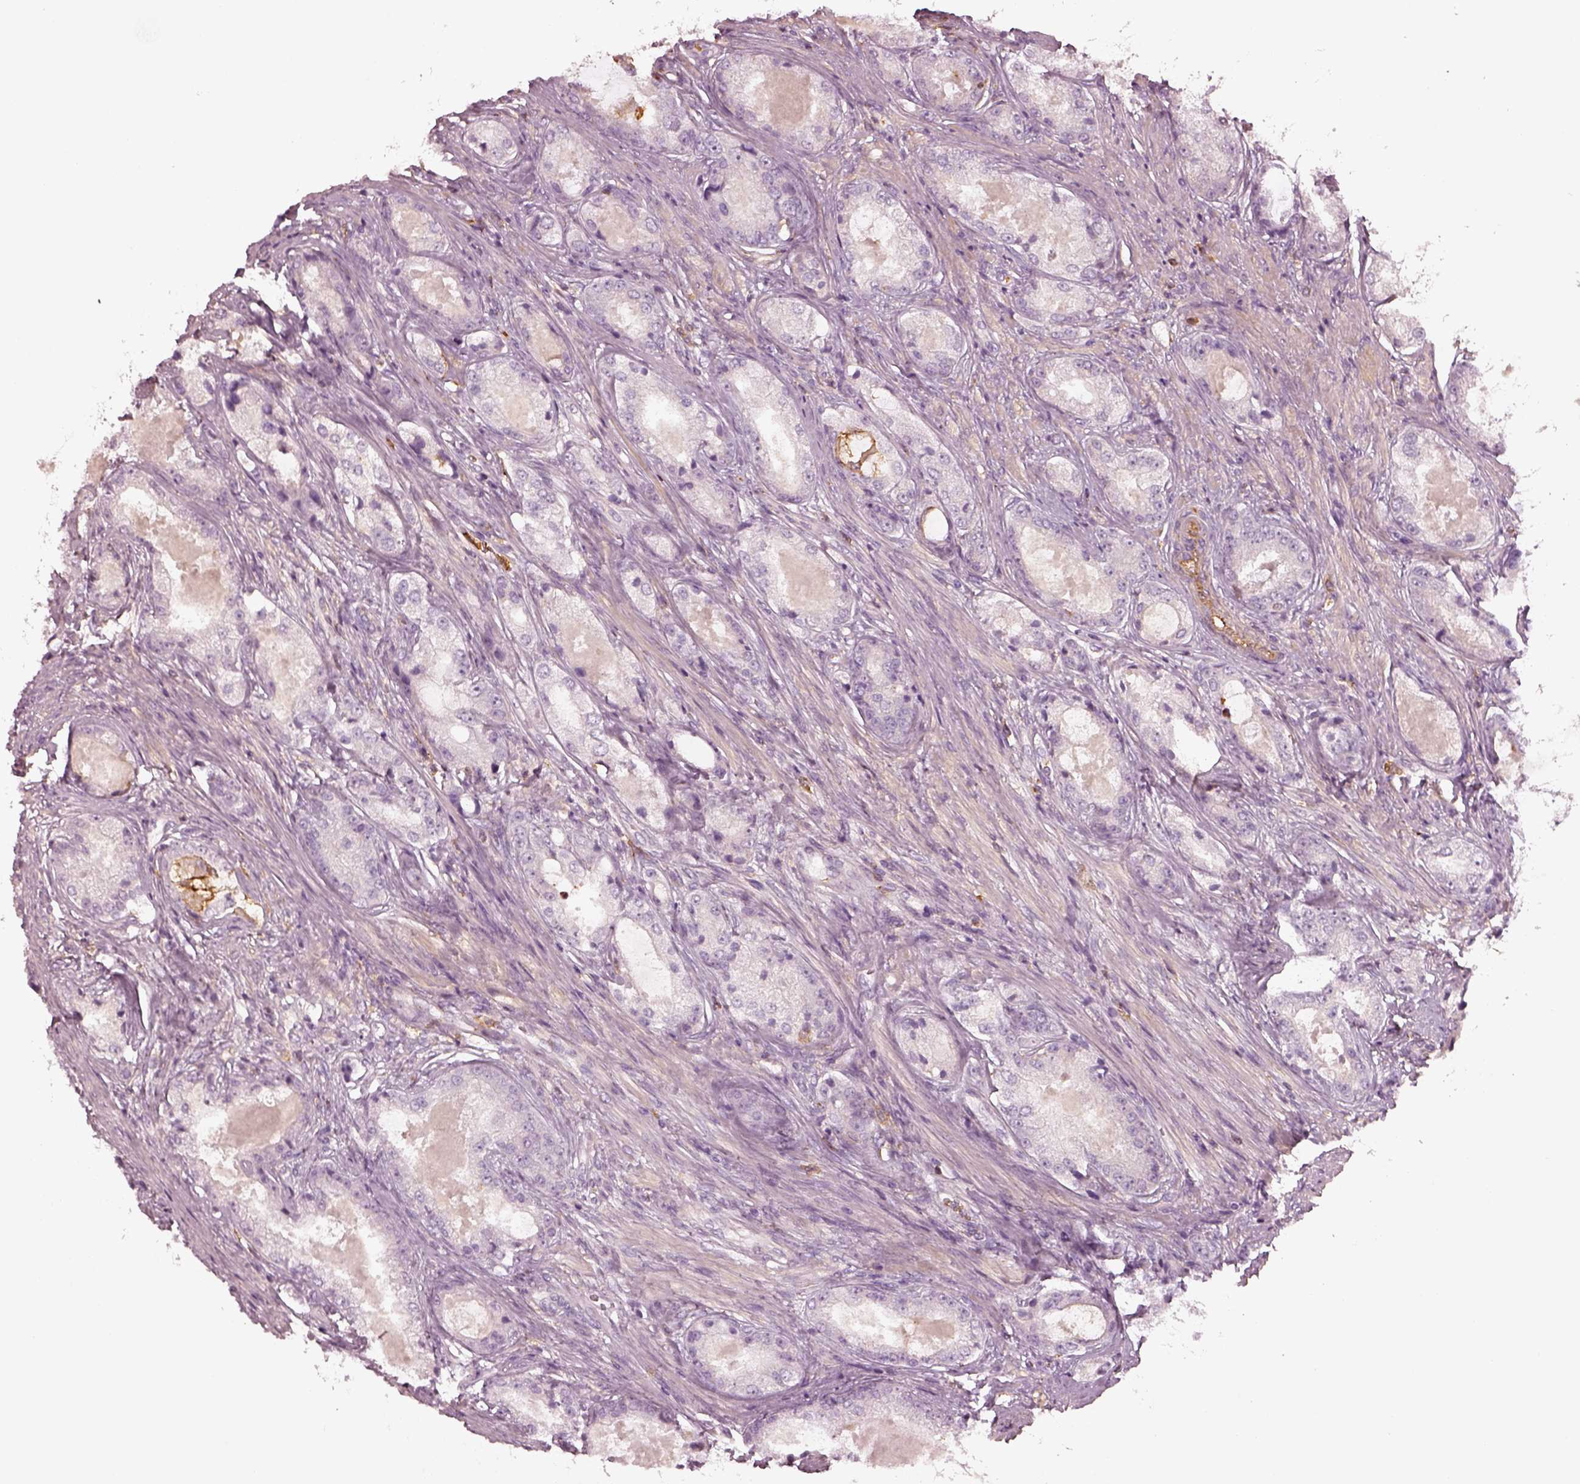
{"staining": {"intensity": "negative", "quantity": "none", "location": "none"}, "tissue": "prostate cancer", "cell_type": "Tumor cells", "image_type": "cancer", "snomed": [{"axis": "morphology", "description": "Adenocarcinoma, Low grade"}, {"axis": "topography", "description": "Prostate"}], "caption": "DAB immunohistochemical staining of human low-grade adenocarcinoma (prostate) demonstrates no significant expression in tumor cells.", "gene": "ZYX", "patient": {"sex": "male", "age": 68}}